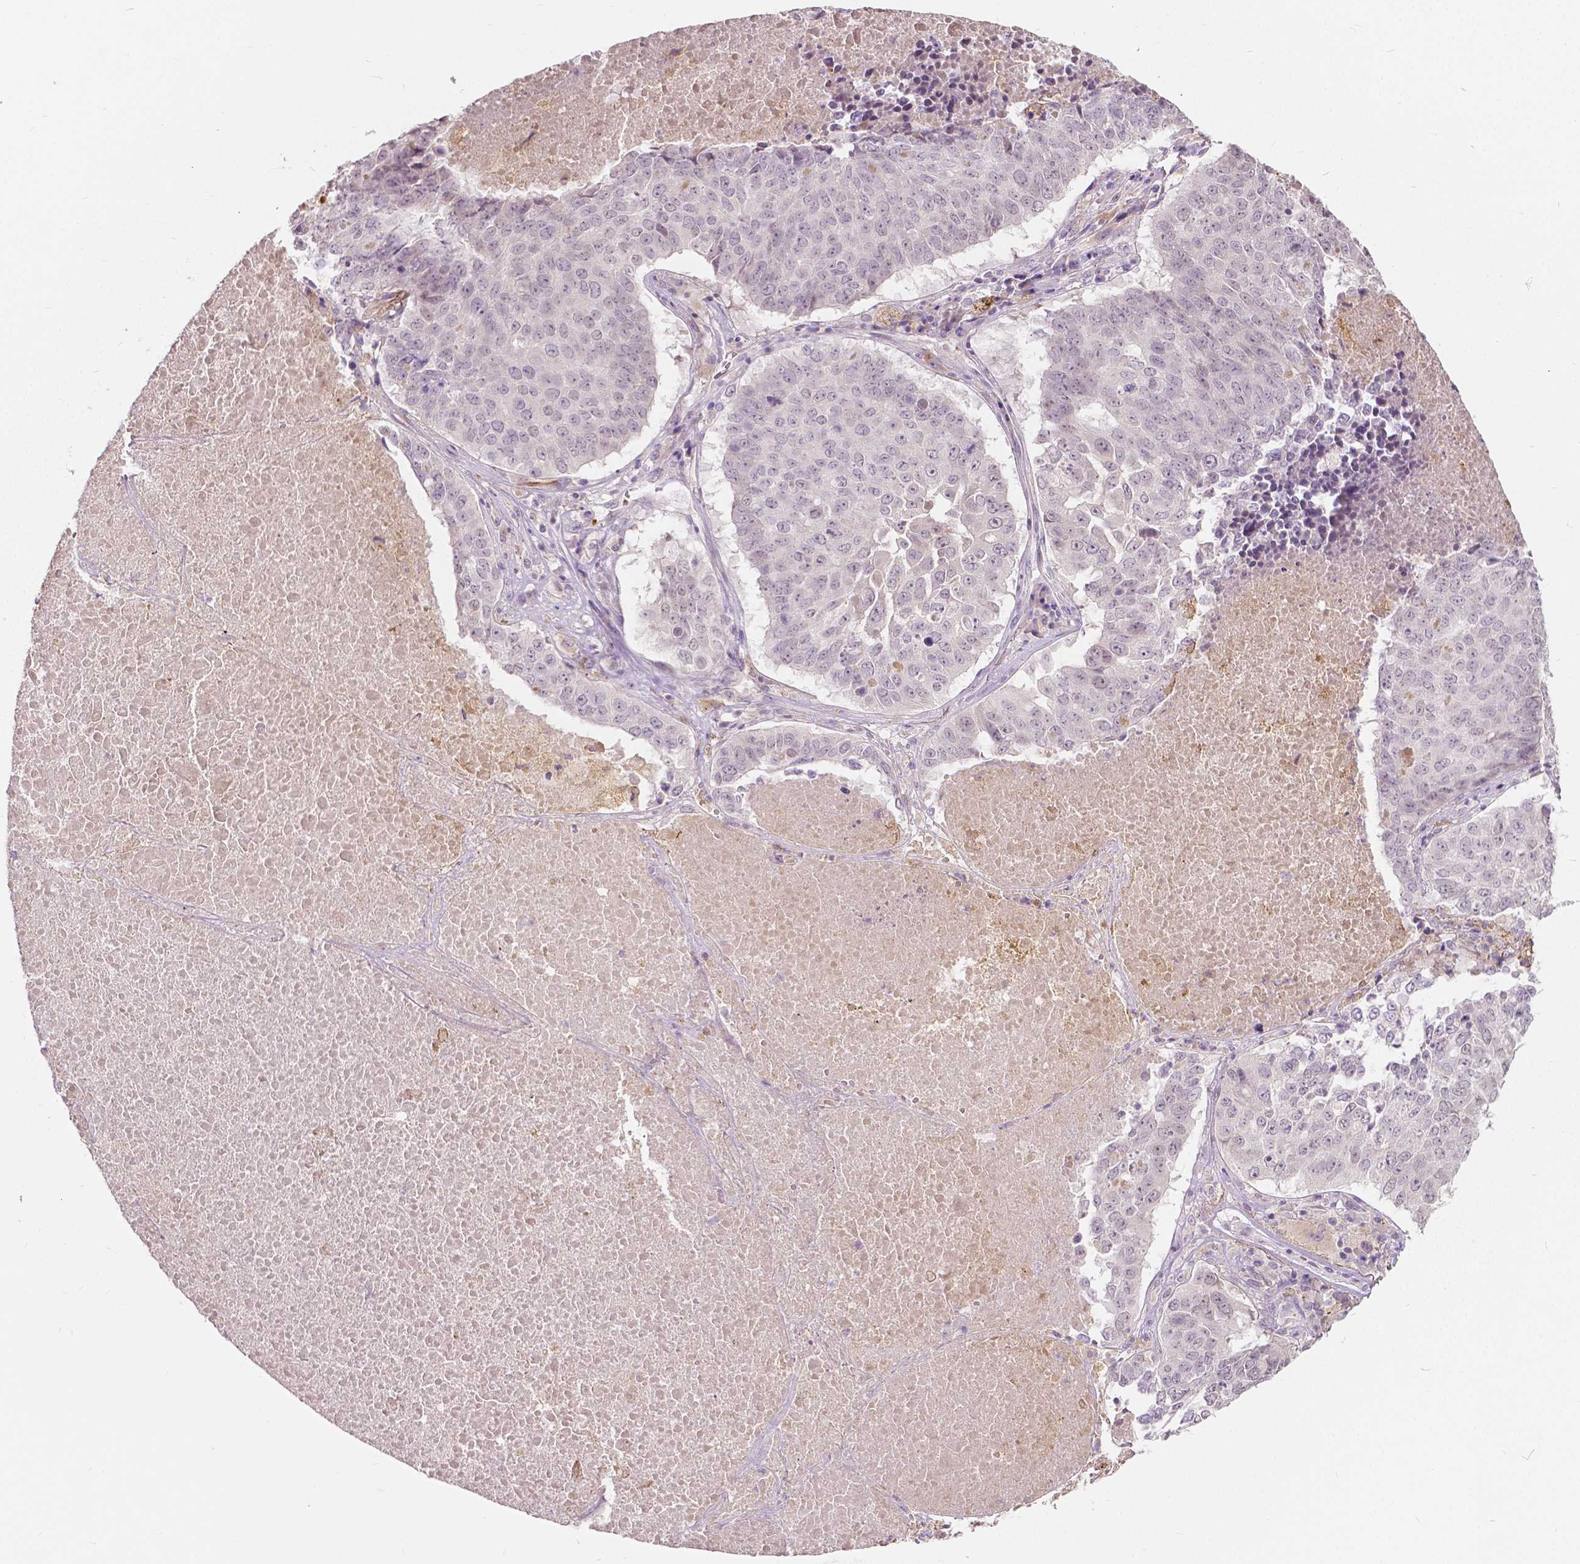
{"staining": {"intensity": "negative", "quantity": "none", "location": "none"}, "tissue": "lung cancer", "cell_type": "Tumor cells", "image_type": "cancer", "snomed": [{"axis": "morphology", "description": "Normal tissue, NOS"}, {"axis": "morphology", "description": "Squamous cell carcinoma, NOS"}, {"axis": "topography", "description": "Bronchus"}, {"axis": "topography", "description": "Lung"}], "caption": "Photomicrograph shows no protein staining in tumor cells of lung cancer (squamous cell carcinoma) tissue.", "gene": "DLX6", "patient": {"sex": "male", "age": 64}}